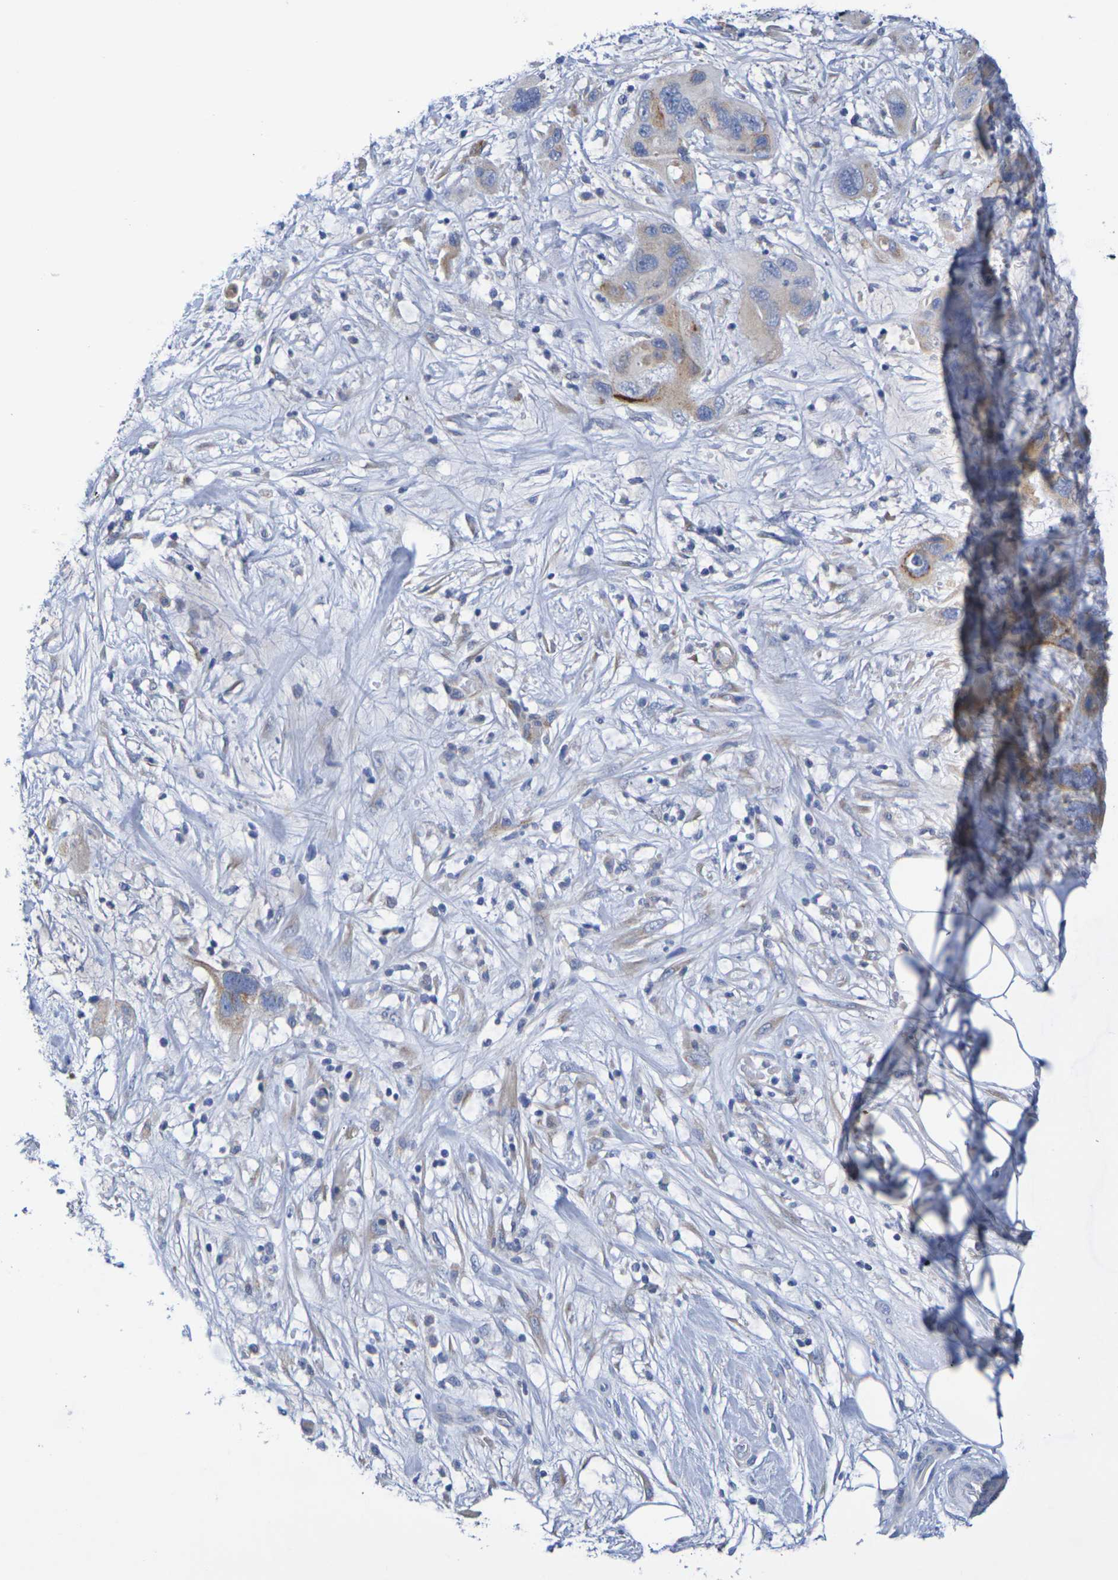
{"staining": {"intensity": "weak", "quantity": "<25%", "location": "cytoplasmic/membranous"}, "tissue": "pancreatic cancer", "cell_type": "Tumor cells", "image_type": "cancer", "snomed": [{"axis": "morphology", "description": "Adenocarcinoma, NOS"}, {"axis": "topography", "description": "Pancreas"}], "caption": "A histopathology image of pancreatic adenocarcinoma stained for a protein displays no brown staining in tumor cells.", "gene": "SDC4", "patient": {"sex": "female", "age": 71}}